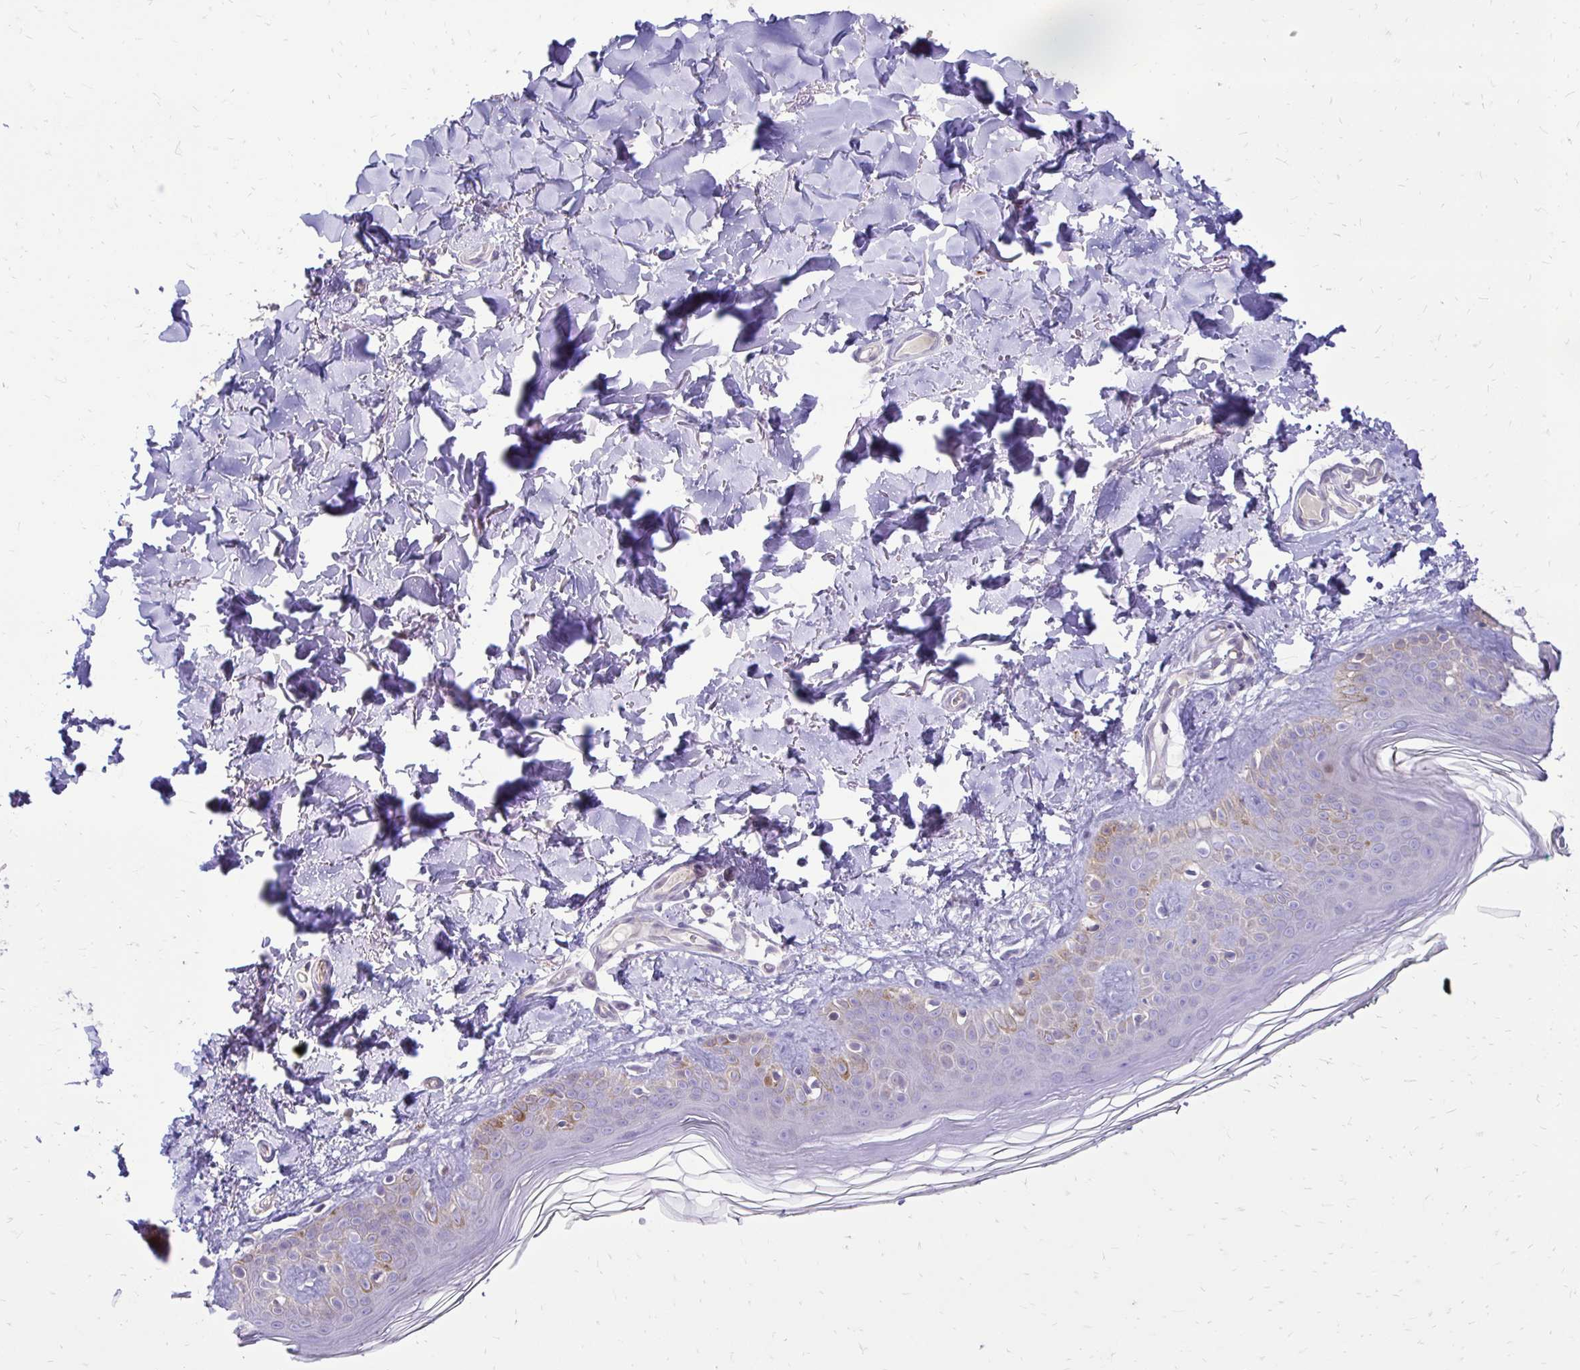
{"staining": {"intensity": "negative", "quantity": "none", "location": "none"}, "tissue": "skin", "cell_type": "Fibroblasts", "image_type": "normal", "snomed": [{"axis": "morphology", "description": "Normal tissue, NOS"}, {"axis": "topography", "description": "Skin"}, {"axis": "topography", "description": "Peripheral nerve tissue"}], "caption": "An immunohistochemistry (IHC) micrograph of normal skin is shown. There is no staining in fibroblasts of skin.", "gene": "GAS2", "patient": {"sex": "female", "age": 45}}